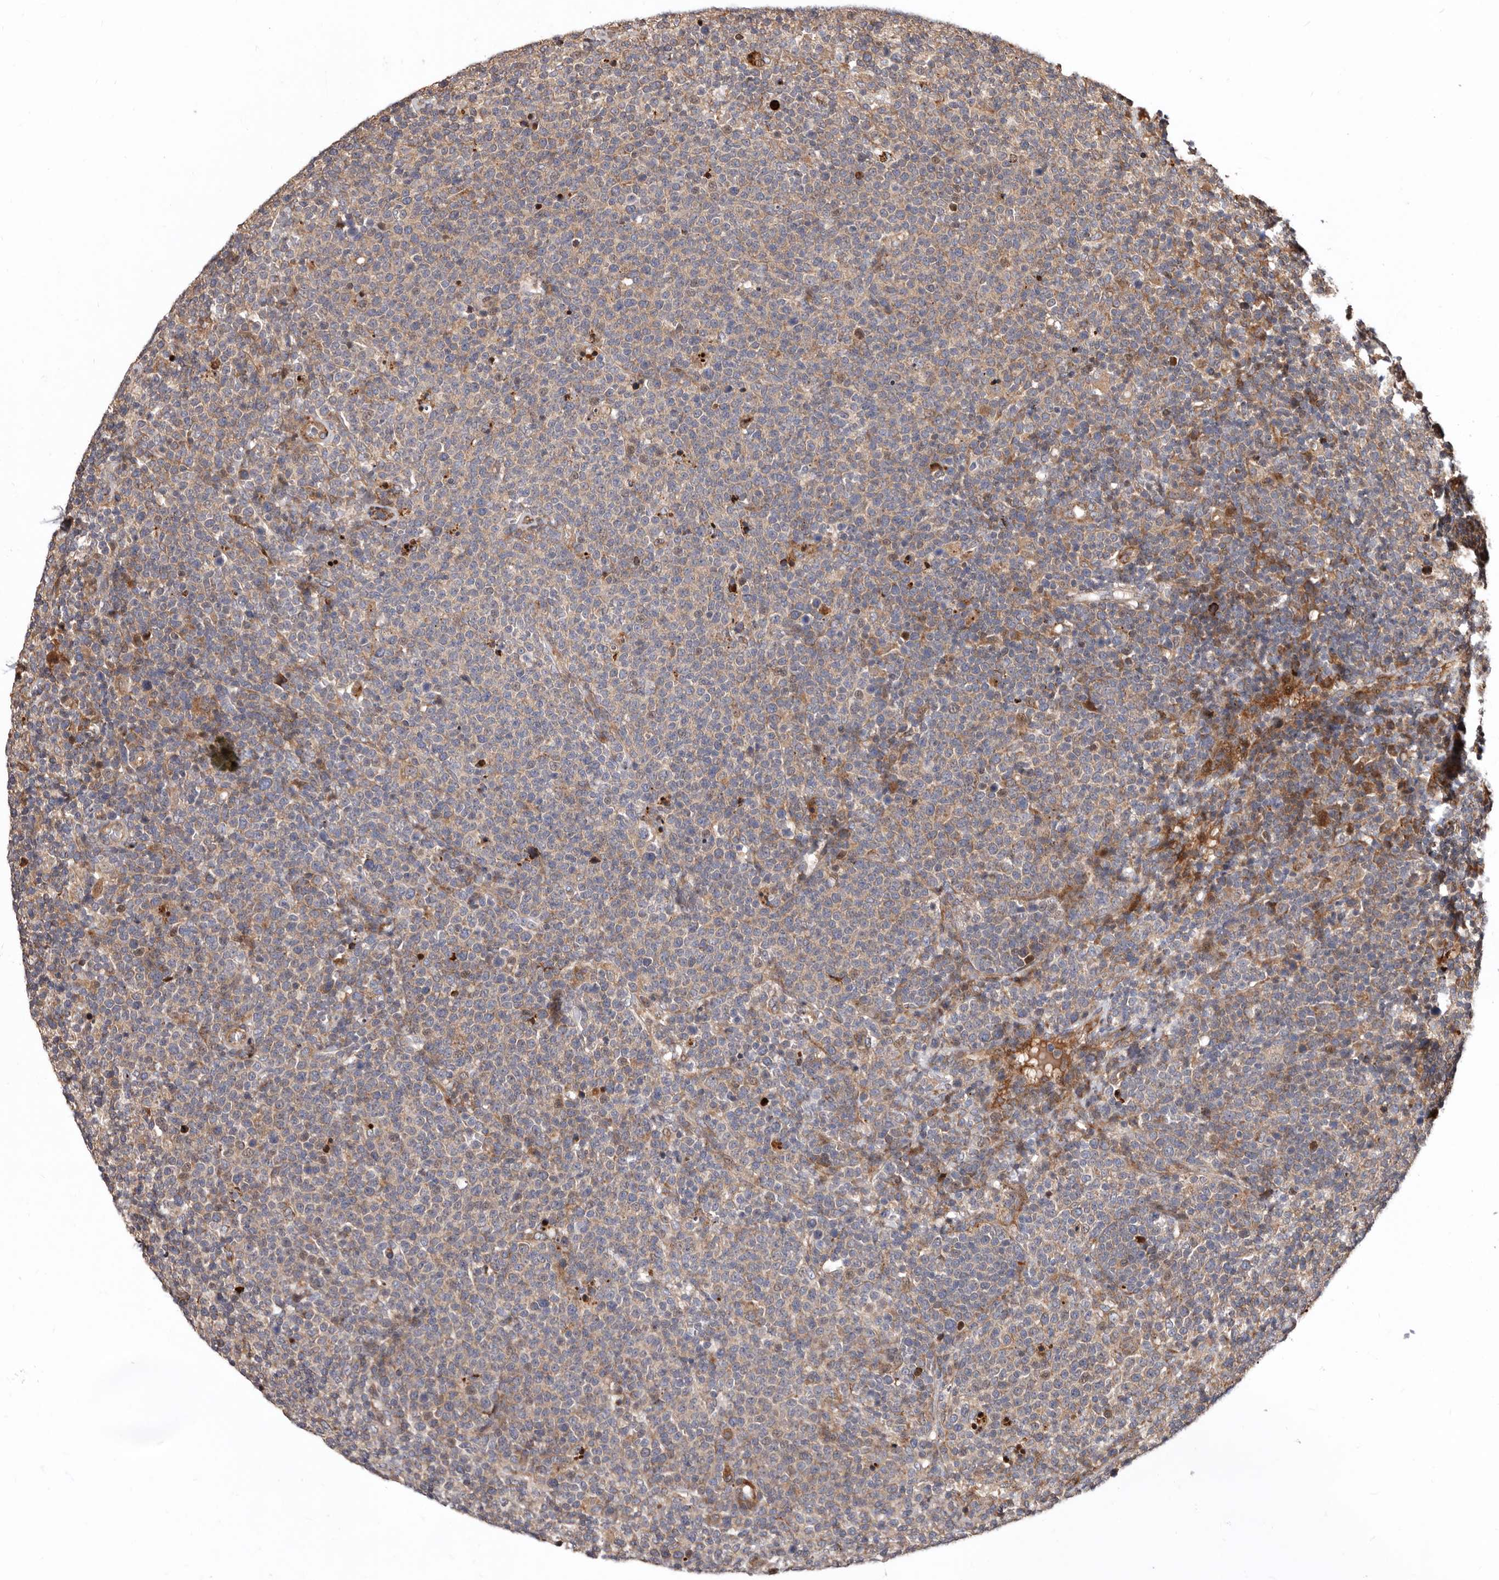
{"staining": {"intensity": "weak", "quantity": "<25%", "location": "cytoplasmic/membranous"}, "tissue": "lymphoma", "cell_type": "Tumor cells", "image_type": "cancer", "snomed": [{"axis": "morphology", "description": "Malignant lymphoma, non-Hodgkin's type, High grade"}, {"axis": "topography", "description": "Lymph node"}], "caption": "Immunohistochemistry (IHC) micrograph of neoplastic tissue: human malignant lymphoma, non-Hodgkin's type (high-grade) stained with DAB demonstrates no significant protein staining in tumor cells. Nuclei are stained in blue.", "gene": "WEE2", "patient": {"sex": "male", "age": 61}}